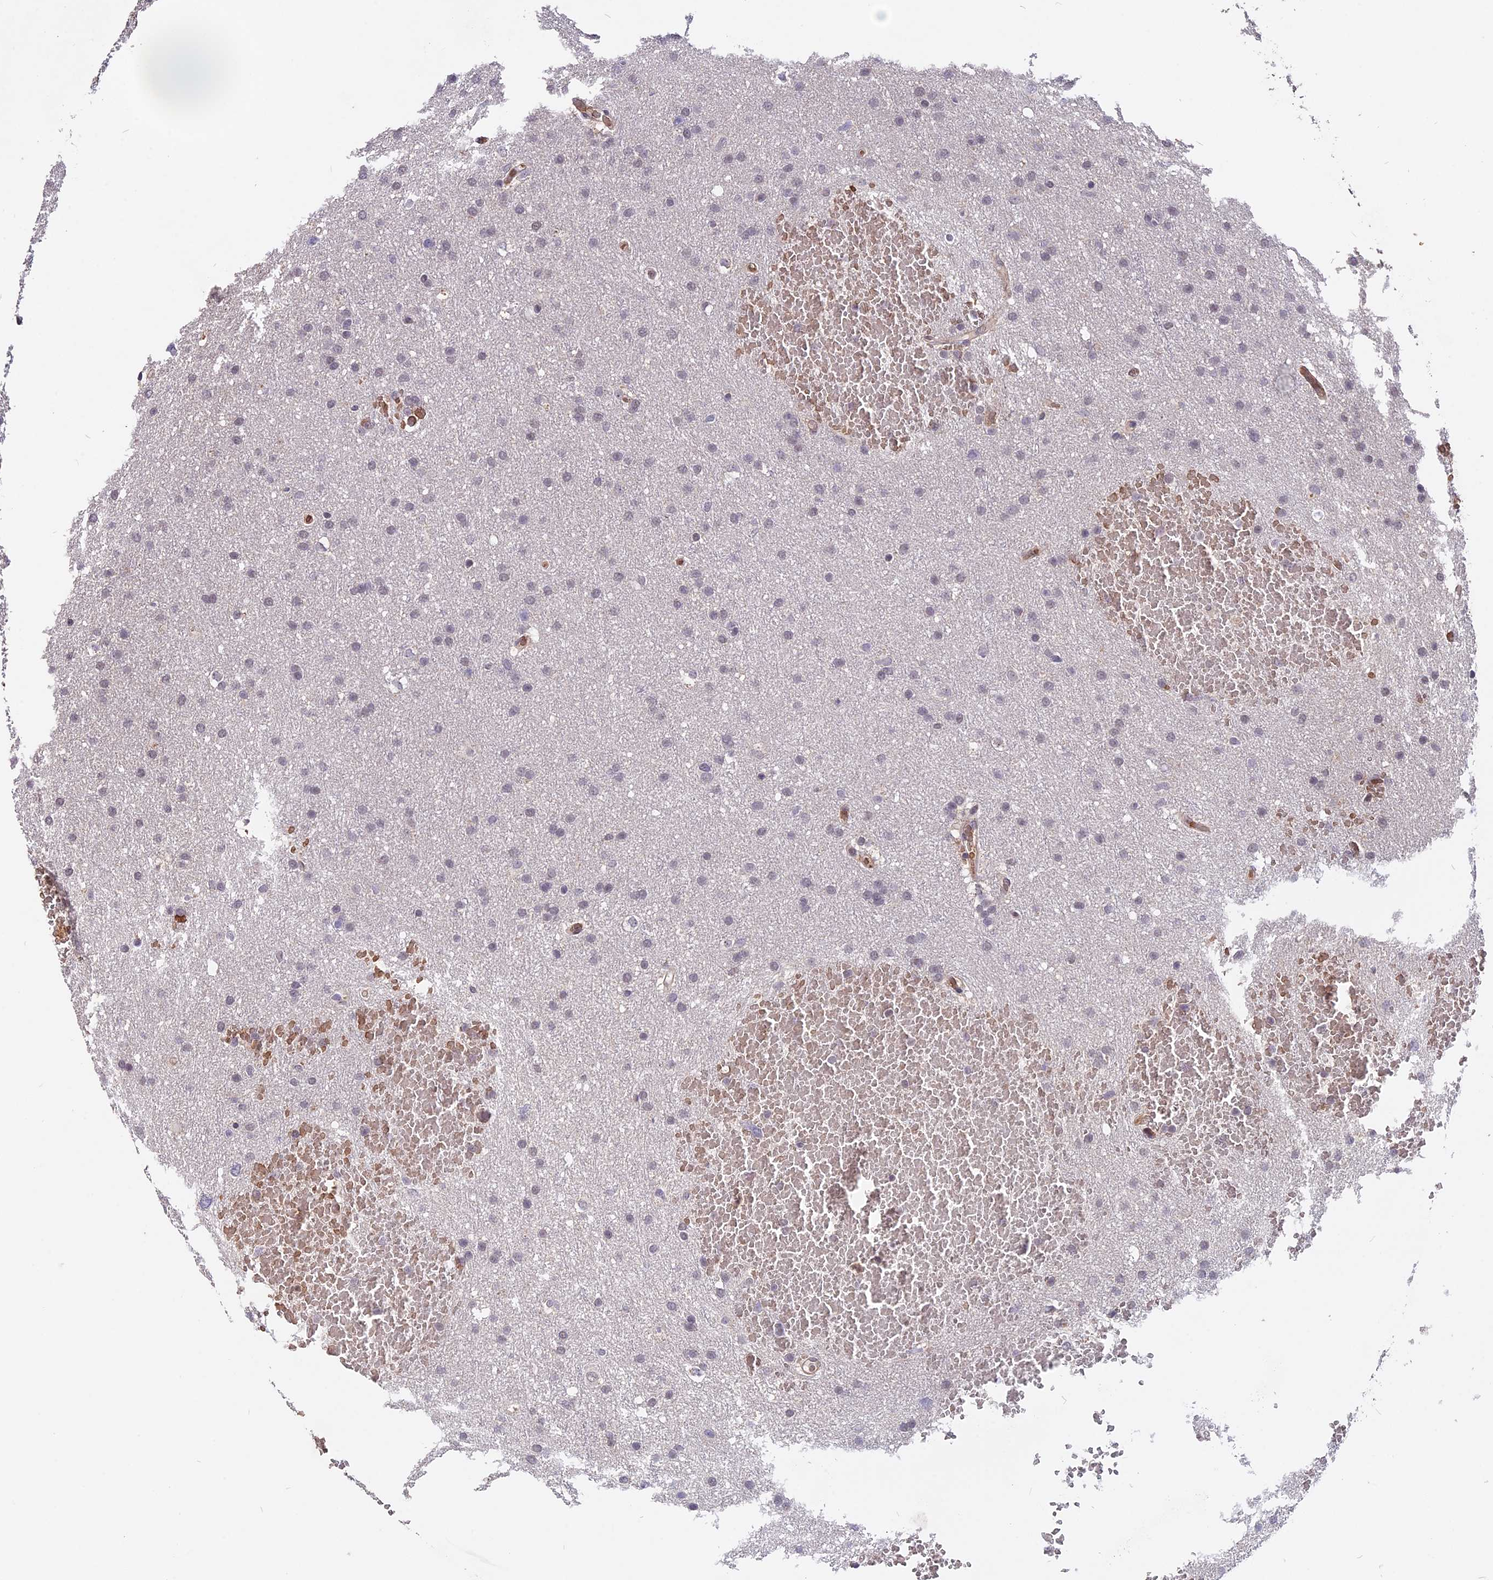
{"staining": {"intensity": "negative", "quantity": "none", "location": "none"}, "tissue": "glioma", "cell_type": "Tumor cells", "image_type": "cancer", "snomed": [{"axis": "morphology", "description": "Glioma, malignant, High grade"}, {"axis": "topography", "description": "Cerebral cortex"}], "caption": "High magnification brightfield microscopy of malignant glioma (high-grade) stained with DAB (brown) and counterstained with hematoxylin (blue): tumor cells show no significant positivity.", "gene": "ZC3H10", "patient": {"sex": "female", "age": 36}}